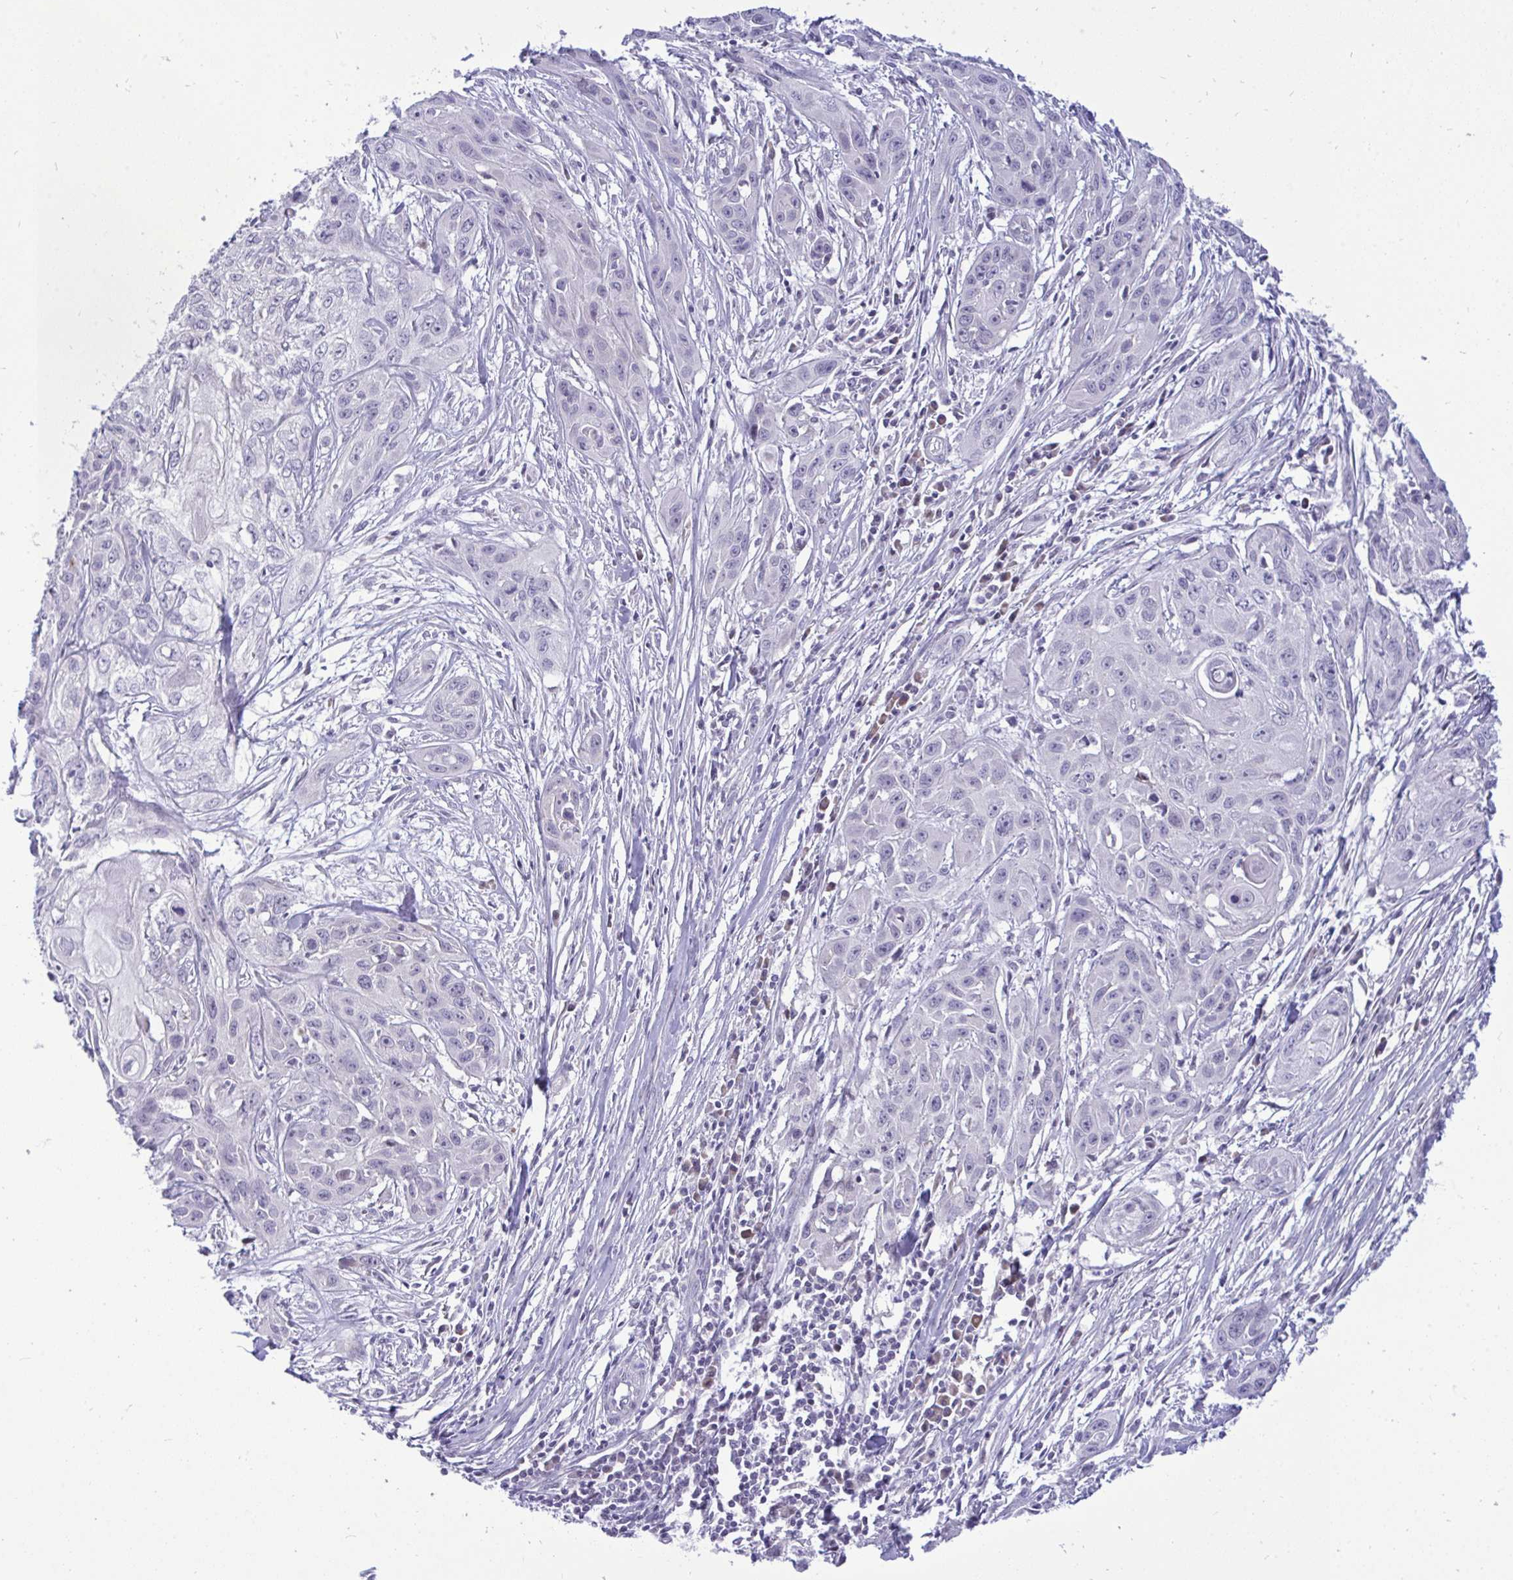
{"staining": {"intensity": "negative", "quantity": "none", "location": "none"}, "tissue": "skin cancer", "cell_type": "Tumor cells", "image_type": "cancer", "snomed": [{"axis": "morphology", "description": "Squamous cell carcinoma, NOS"}, {"axis": "topography", "description": "Skin"}, {"axis": "topography", "description": "Vulva"}], "caption": "Immunohistochemical staining of human skin cancer (squamous cell carcinoma) shows no significant staining in tumor cells.", "gene": "EPOP", "patient": {"sex": "female", "age": 83}}